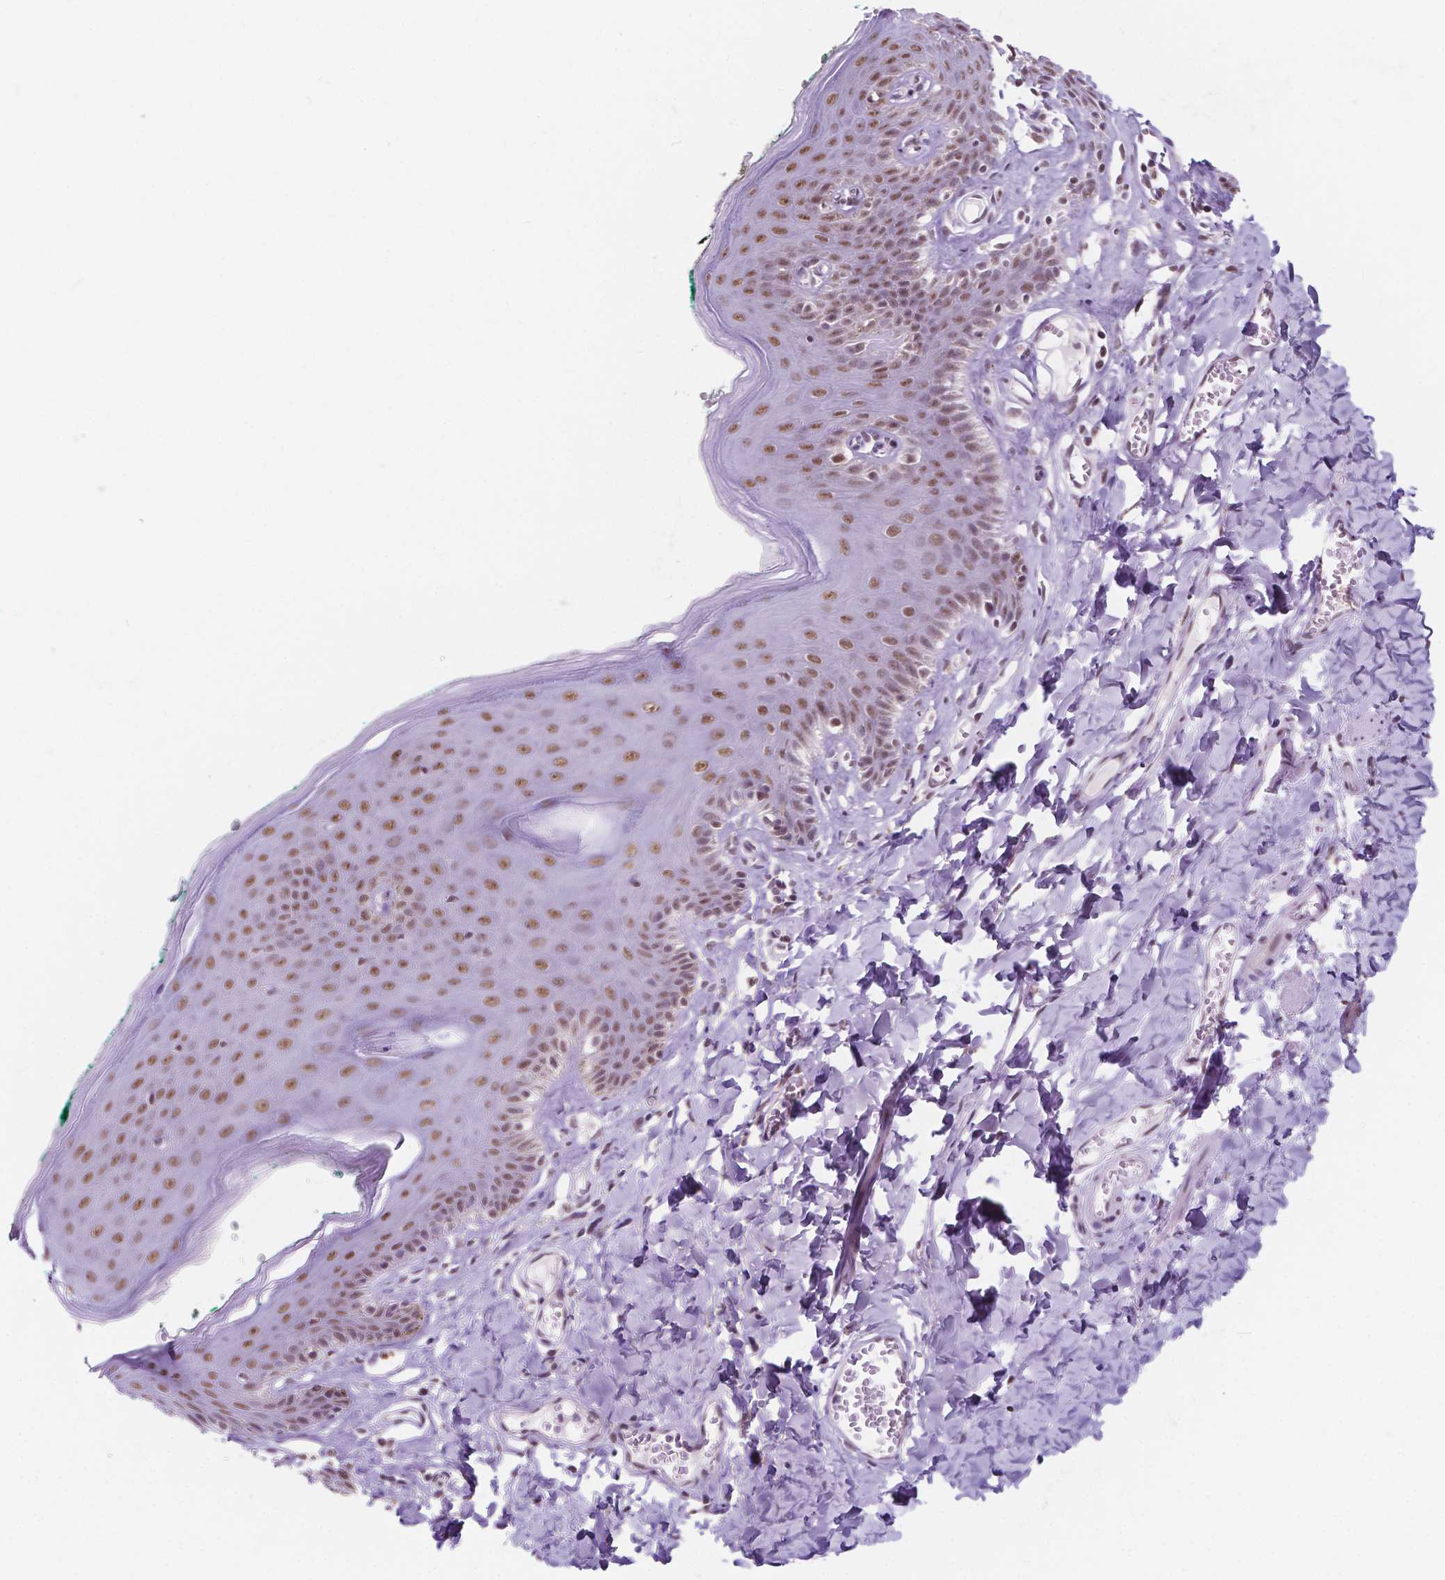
{"staining": {"intensity": "moderate", "quantity": ">75%", "location": "nuclear"}, "tissue": "skin", "cell_type": "Epidermal cells", "image_type": "normal", "snomed": [{"axis": "morphology", "description": "Normal tissue, NOS"}, {"axis": "topography", "description": "Vulva"}, {"axis": "topography", "description": "Peripheral nerve tissue"}], "caption": "Protein expression analysis of normal skin demonstrates moderate nuclear positivity in approximately >75% of epidermal cells. (brown staining indicates protein expression, while blue staining denotes nuclei).", "gene": "BCAS2", "patient": {"sex": "female", "age": 66}}